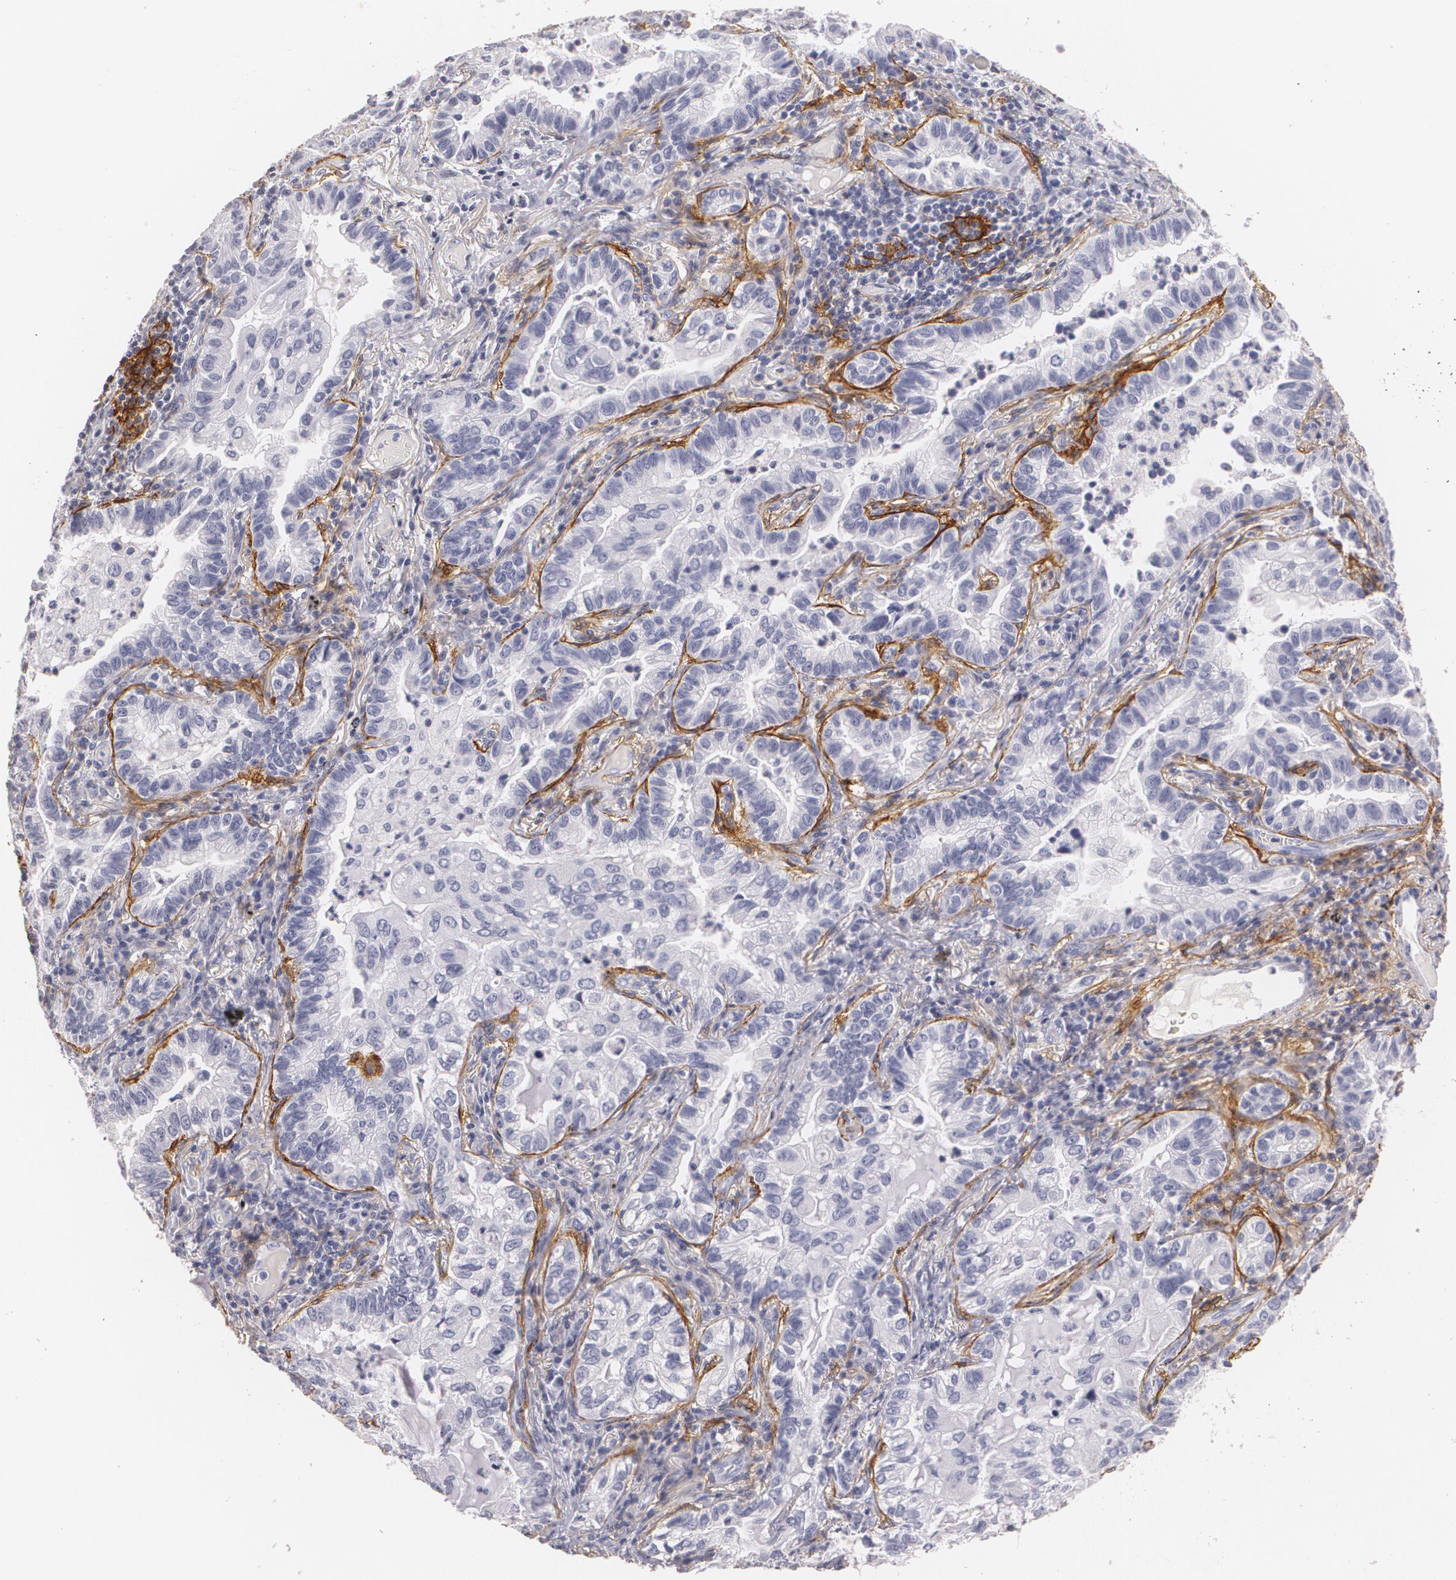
{"staining": {"intensity": "negative", "quantity": "none", "location": "none"}, "tissue": "lung cancer", "cell_type": "Tumor cells", "image_type": "cancer", "snomed": [{"axis": "morphology", "description": "Adenocarcinoma, NOS"}, {"axis": "topography", "description": "Lung"}], "caption": "This histopathology image is of lung adenocarcinoma stained with IHC to label a protein in brown with the nuclei are counter-stained blue. There is no expression in tumor cells. (DAB (3,3'-diaminobenzidine) immunohistochemistry visualized using brightfield microscopy, high magnification).", "gene": "NGFR", "patient": {"sex": "female", "age": 50}}